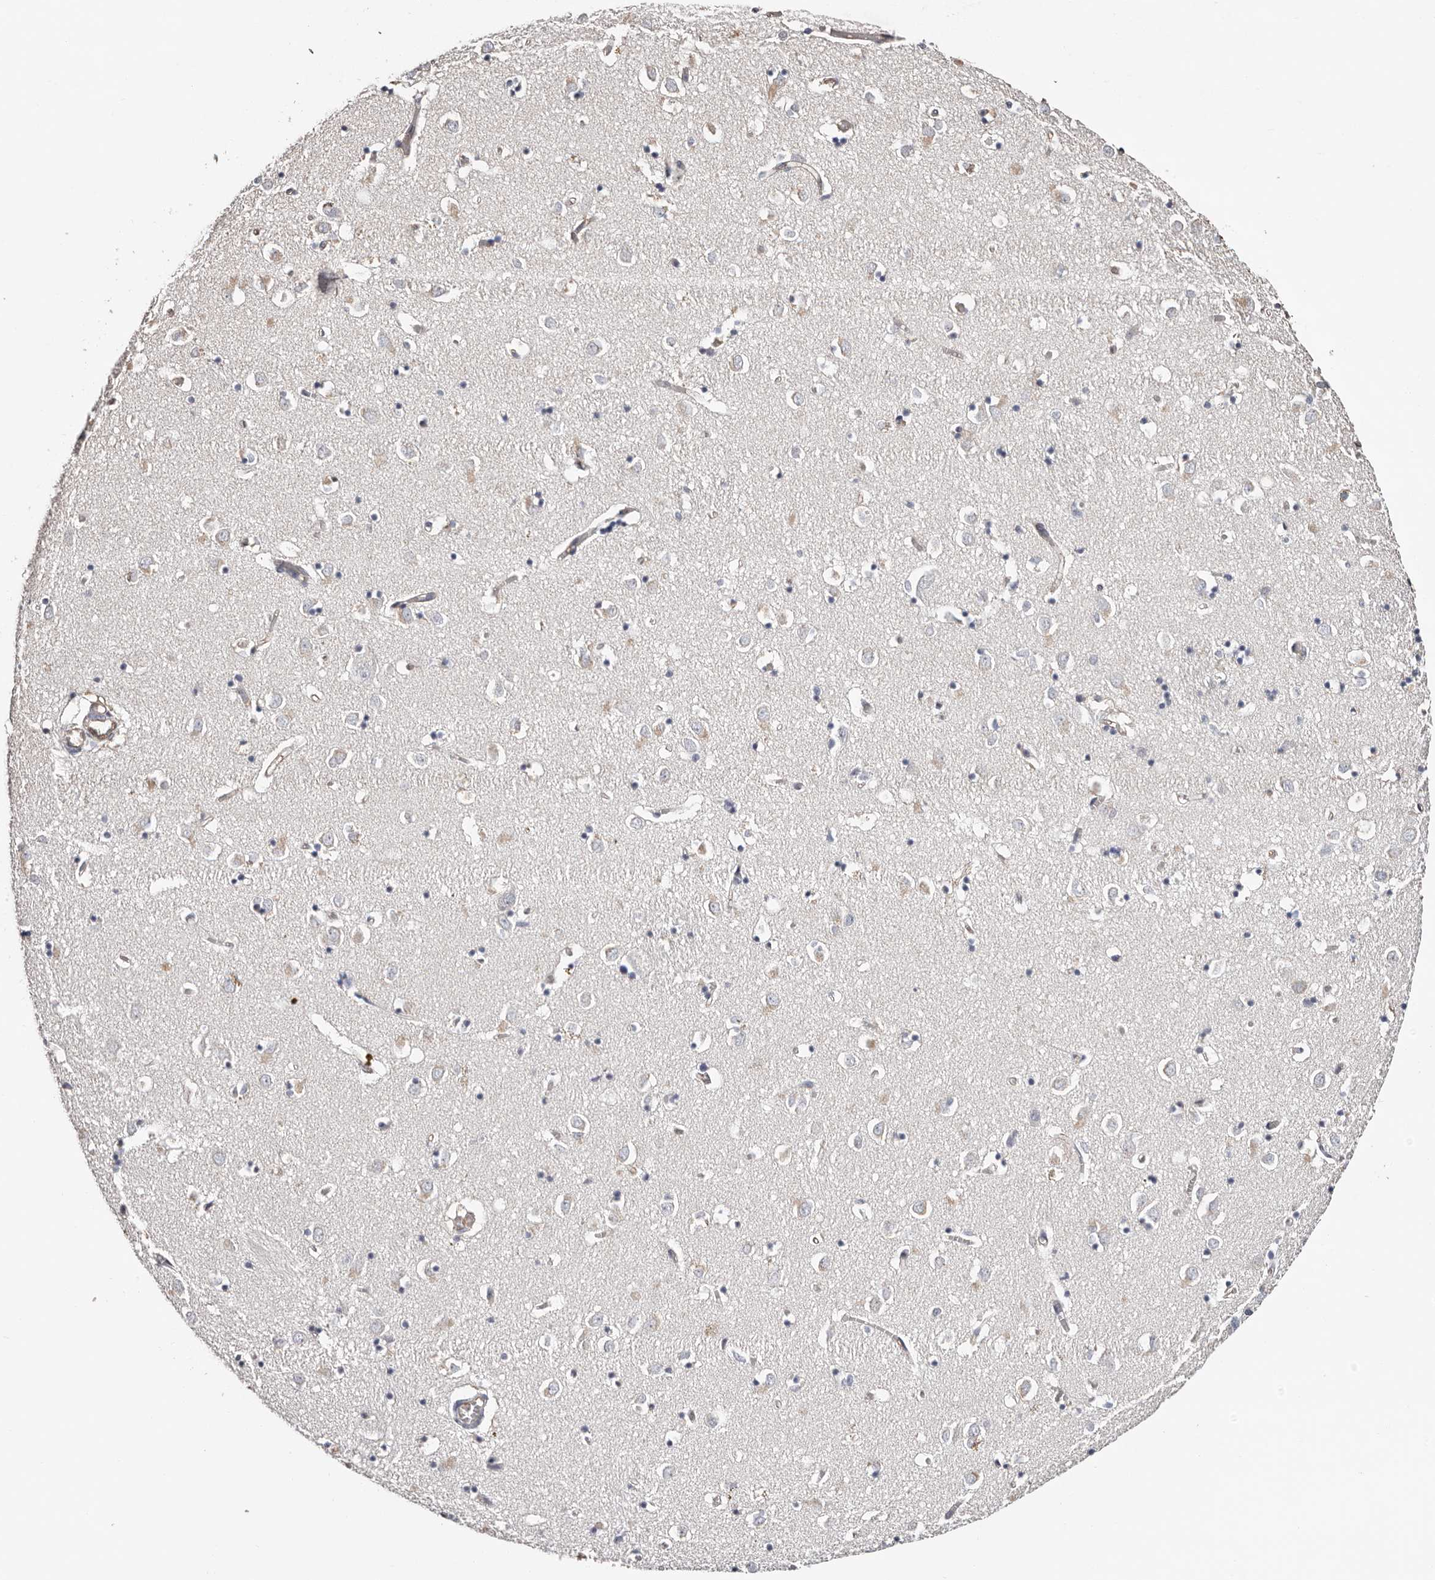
{"staining": {"intensity": "negative", "quantity": "none", "location": "none"}, "tissue": "caudate", "cell_type": "Glial cells", "image_type": "normal", "snomed": [{"axis": "morphology", "description": "Normal tissue, NOS"}, {"axis": "topography", "description": "Lateral ventricle wall"}], "caption": "Glial cells show no significant expression in benign caudate. (DAB (3,3'-diaminobenzidine) IHC, high magnification).", "gene": "TGM2", "patient": {"sex": "male", "age": 70}}